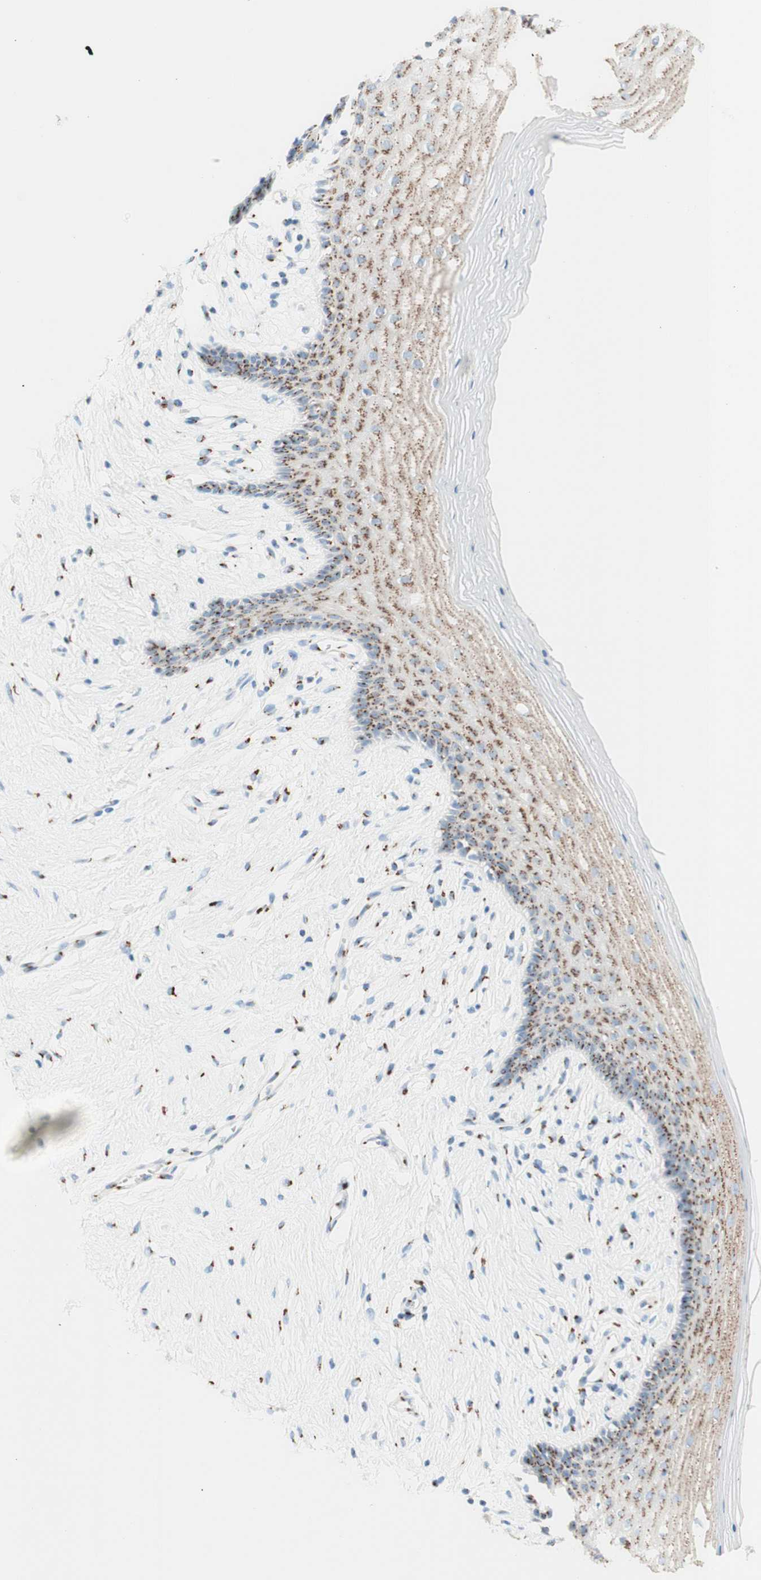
{"staining": {"intensity": "moderate", "quantity": "25%-75%", "location": "cytoplasmic/membranous"}, "tissue": "vagina", "cell_type": "Squamous epithelial cells", "image_type": "normal", "snomed": [{"axis": "morphology", "description": "Normal tissue, NOS"}, {"axis": "topography", "description": "Vagina"}], "caption": "Immunohistochemical staining of benign vagina exhibits medium levels of moderate cytoplasmic/membranous staining in approximately 25%-75% of squamous epithelial cells.", "gene": "GOLGB1", "patient": {"sex": "female", "age": 44}}